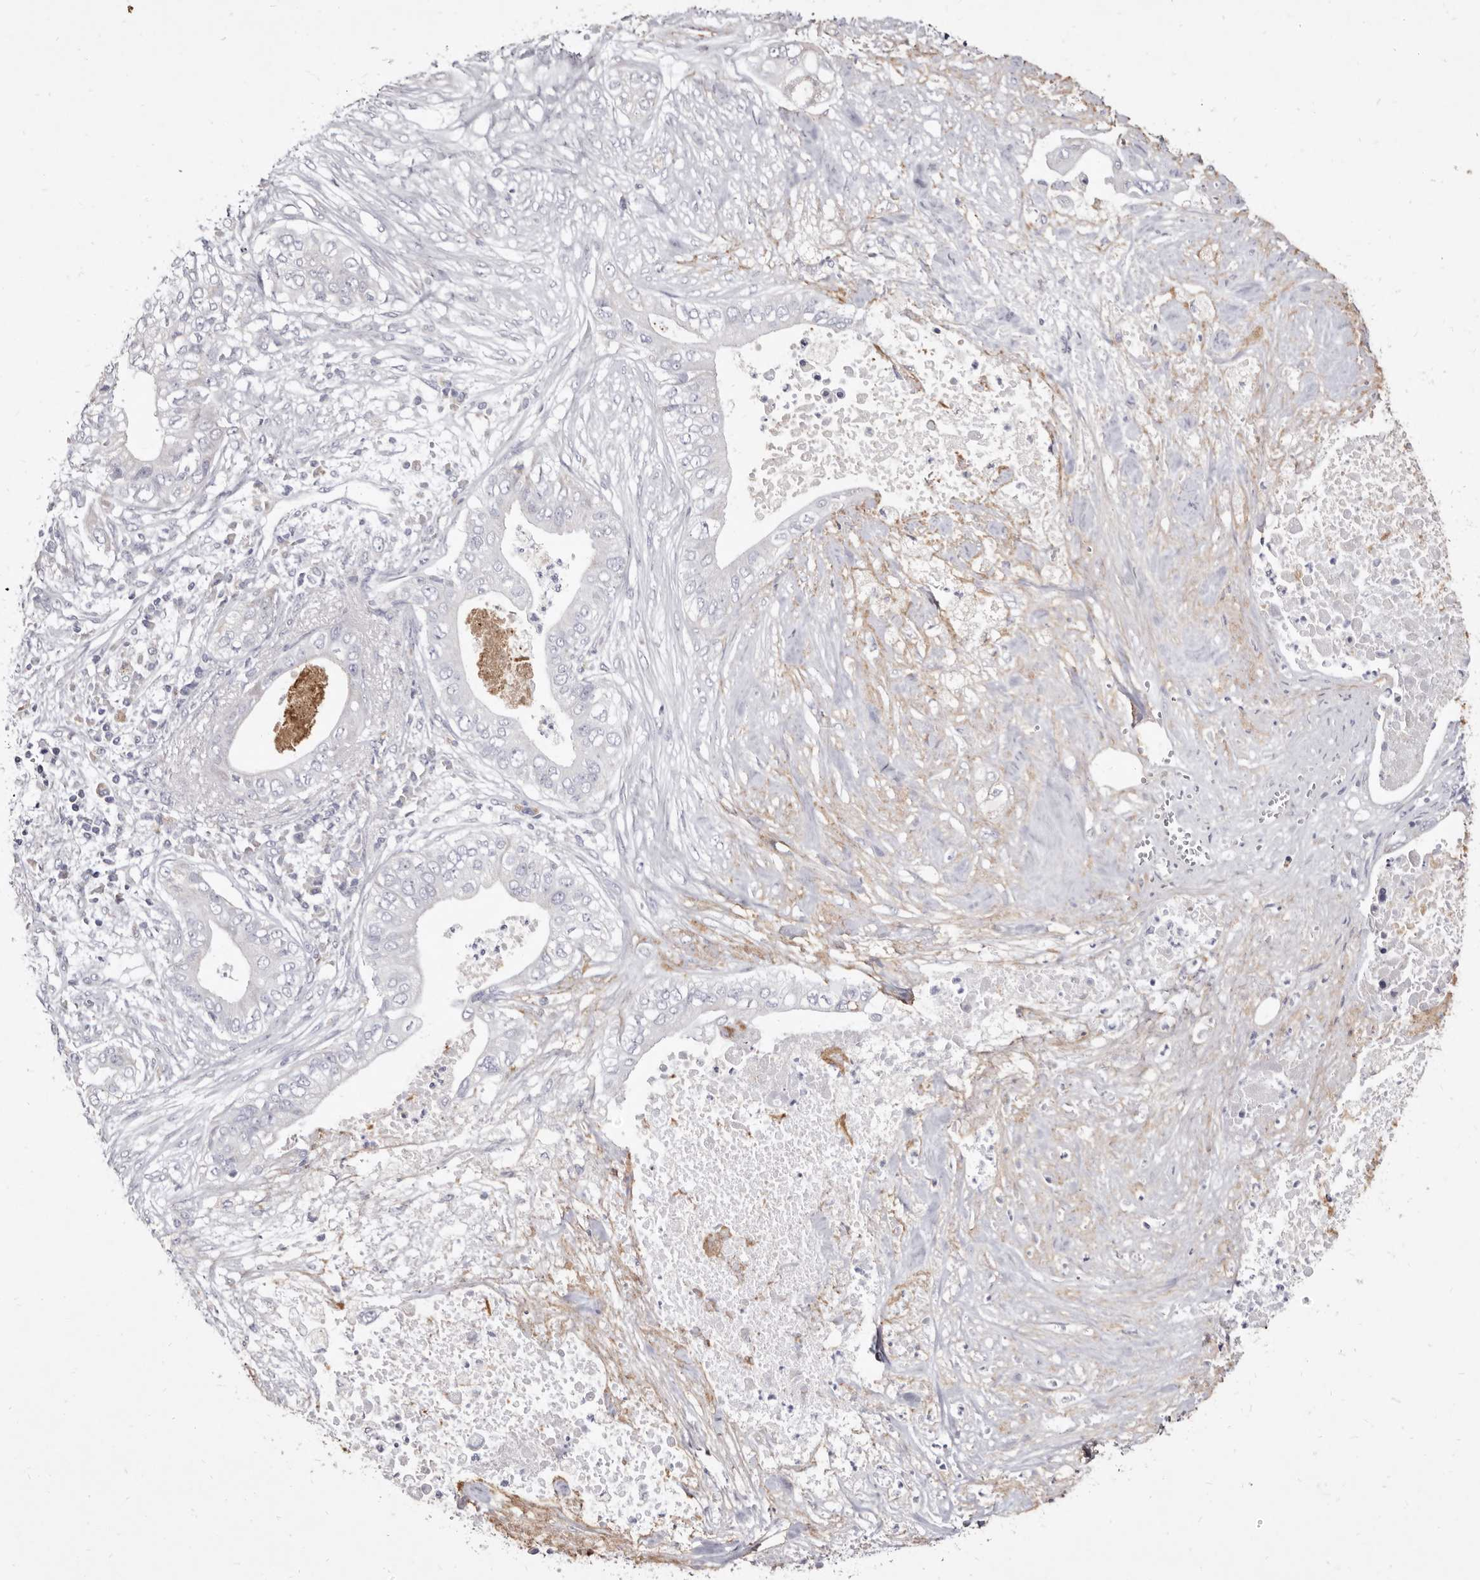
{"staining": {"intensity": "negative", "quantity": "none", "location": "none"}, "tissue": "pancreatic cancer", "cell_type": "Tumor cells", "image_type": "cancer", "snomed": [{"axis": "morphology", "description": "Adenocarcinoma, NOS"}, {"axis": "topography", "description": "Pancreas"}], "caption": "Tumor cells show no significant positivity in adenocarcinoma (pancreatic). Brightfield microscopy of immunohistochemistry (IHC) stained with DAB (3,3'-diaminobenzidine) (brown) and hematoxylin (blue), captured at high magnification.", "gene": "CYP2E1", "patient": {"sex": "female", "age": 78}}